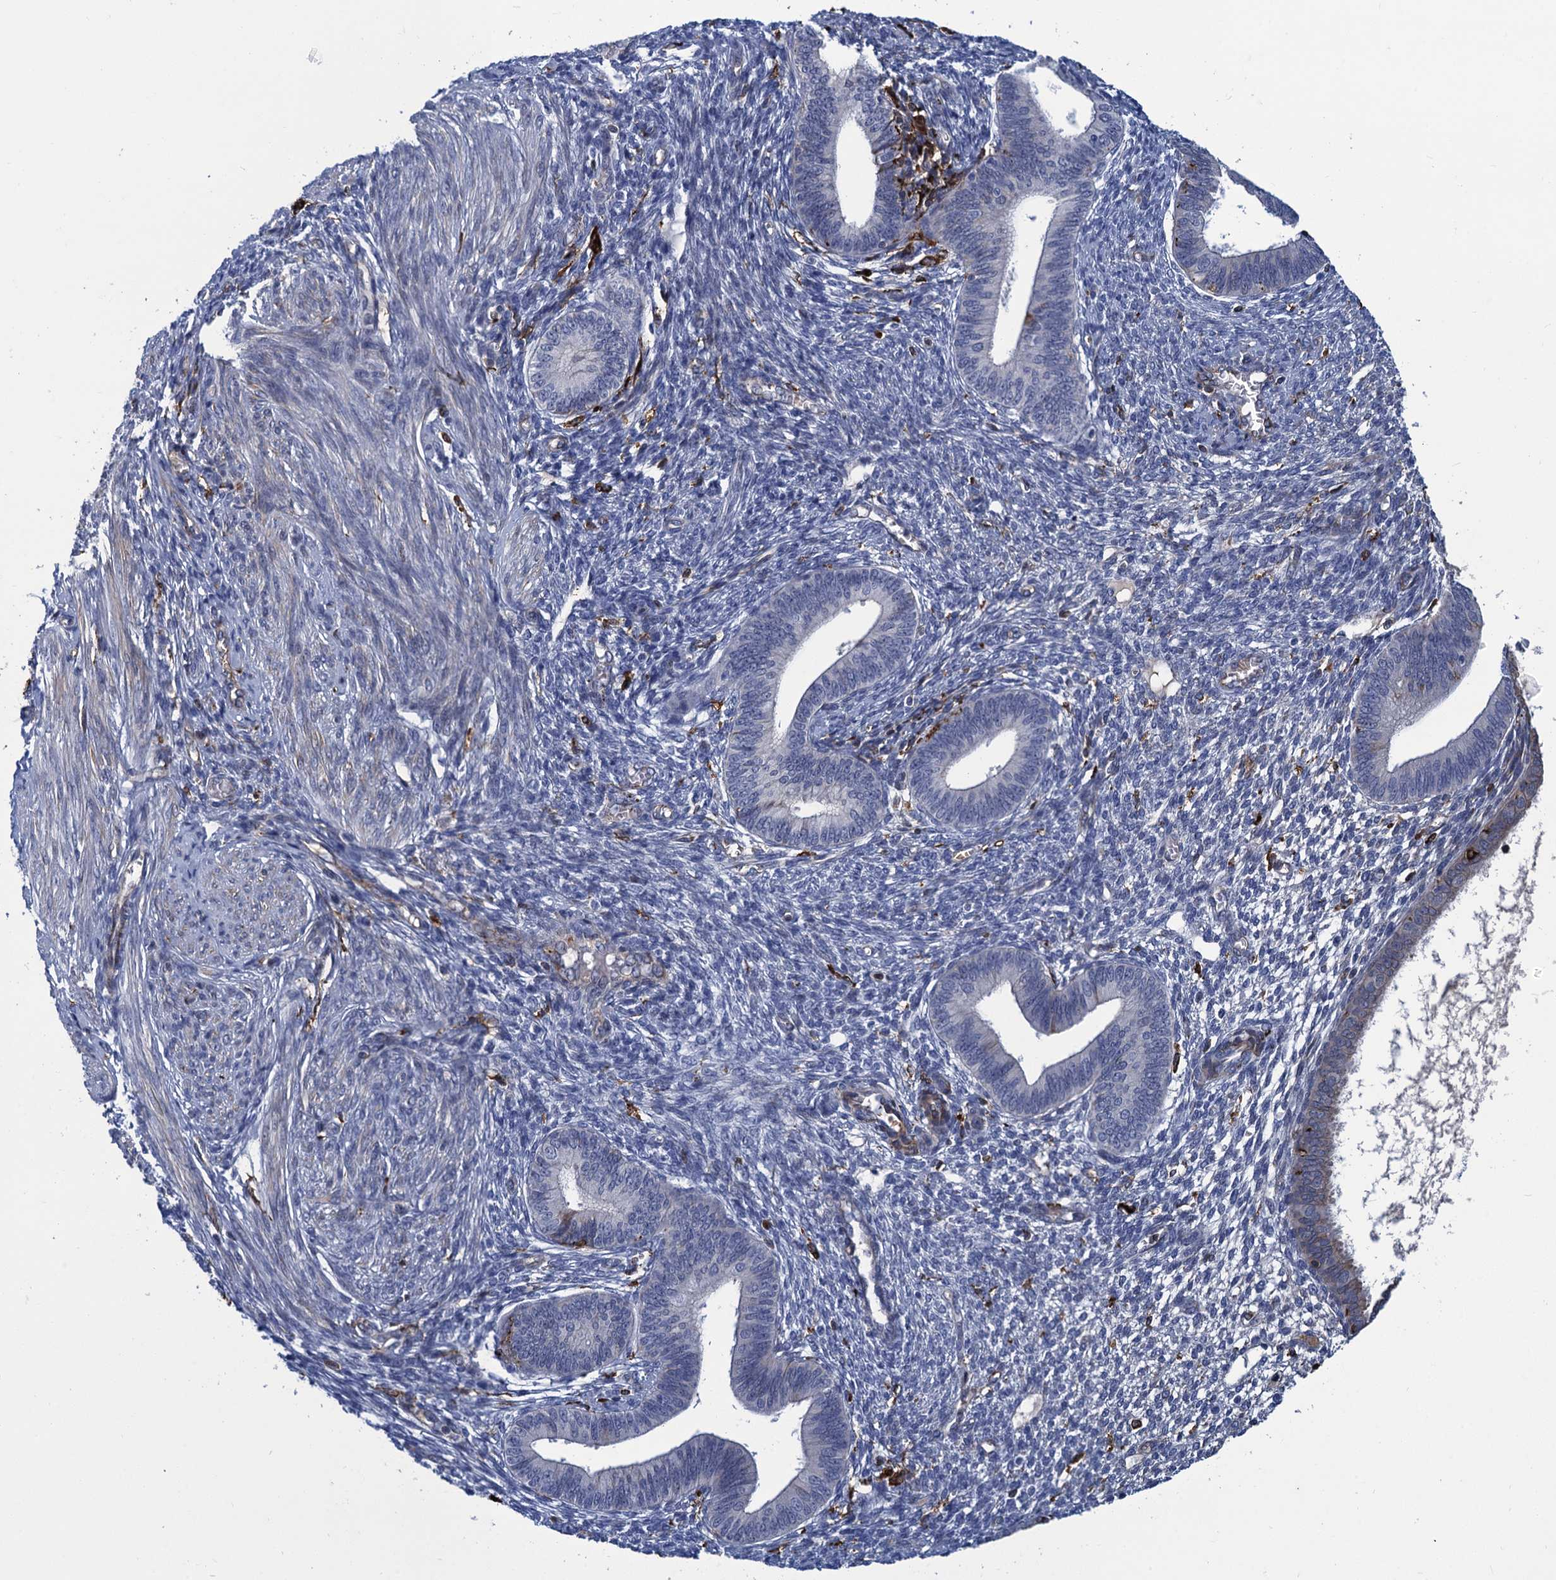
{"staining": {"intensity": "negative", "quantity": "none", "location": "none"}, "tissue": "endometrium", "cell_type": "Cells in endometrial stroma", "image_type": "normal", "snomed": [{"axis": "morphology", "description": "Normal tissue, NOS"}, {"axis": "topography", "description": "Endometrium"}], "caption": "A histopathology image of human endometrium is negative for staining in cells in endometrial stroma. The staining was performed using DAB to visualize the protein expression in brown, while the nuclei were stained in blue with hematoxylin (Magnification: 20x).", "gene": "DNHD1", "patient": {"sex": "female", "age": 46}}